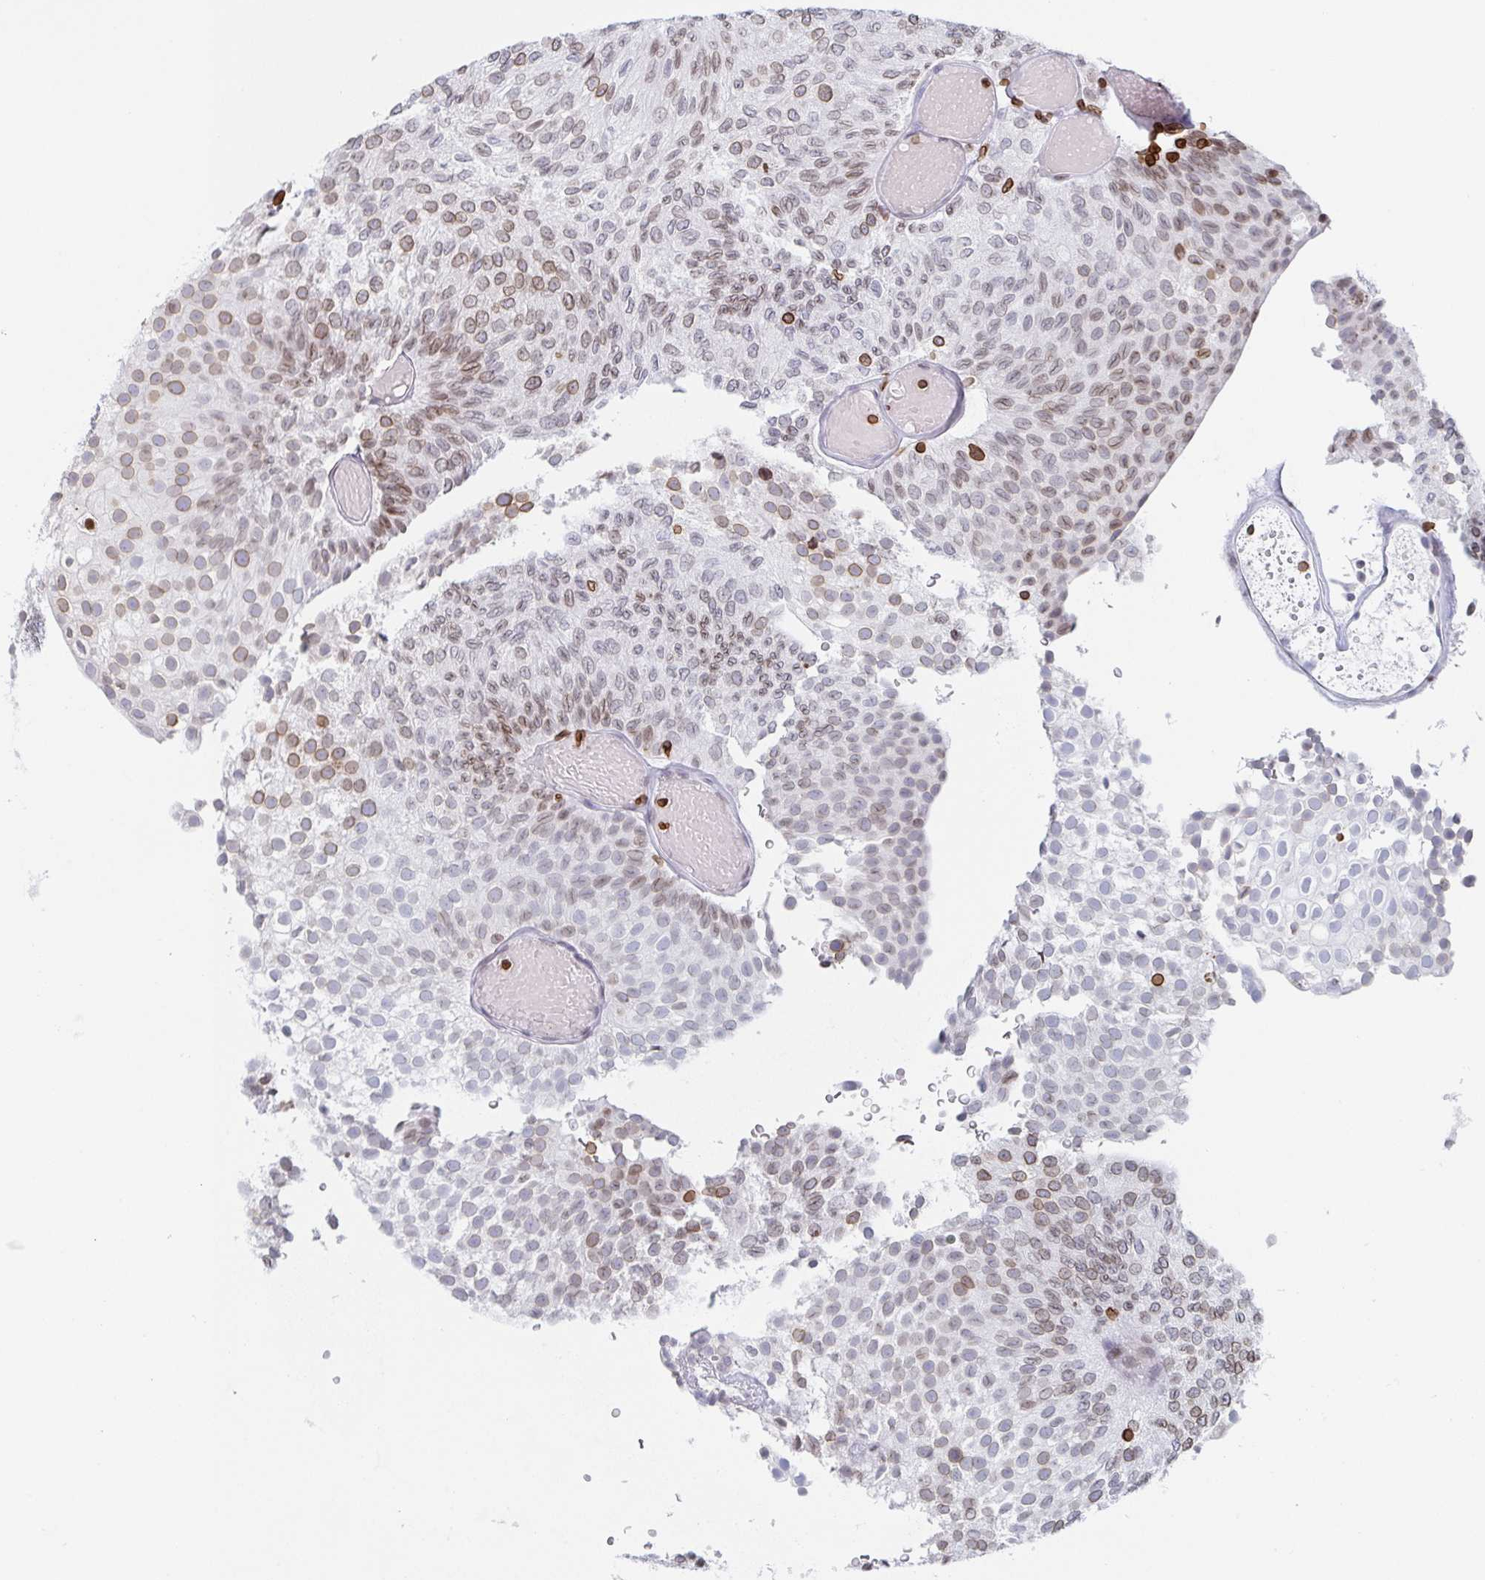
{"staining": {"intensity": "moderate", "quantity": "25%-75%", "location": "cytoplasmic/membranous,nuclear"}, "tissue": "urothelial cancer", "cell_type": "Tumor cells", "image_type": "cancer", "snomed": [{"axis": "morphology", "description": "Urothelial carcinoma, Low grade"}, {"axis": "topography", "description": "Urinary bladder"}], "caption": "Urothelial carcinoma (low-grade) stained with a protein marker shows moderate staining in tumor cells.", "gene": "BTBD7", "patient": {"sex": "male", "age": 78}}